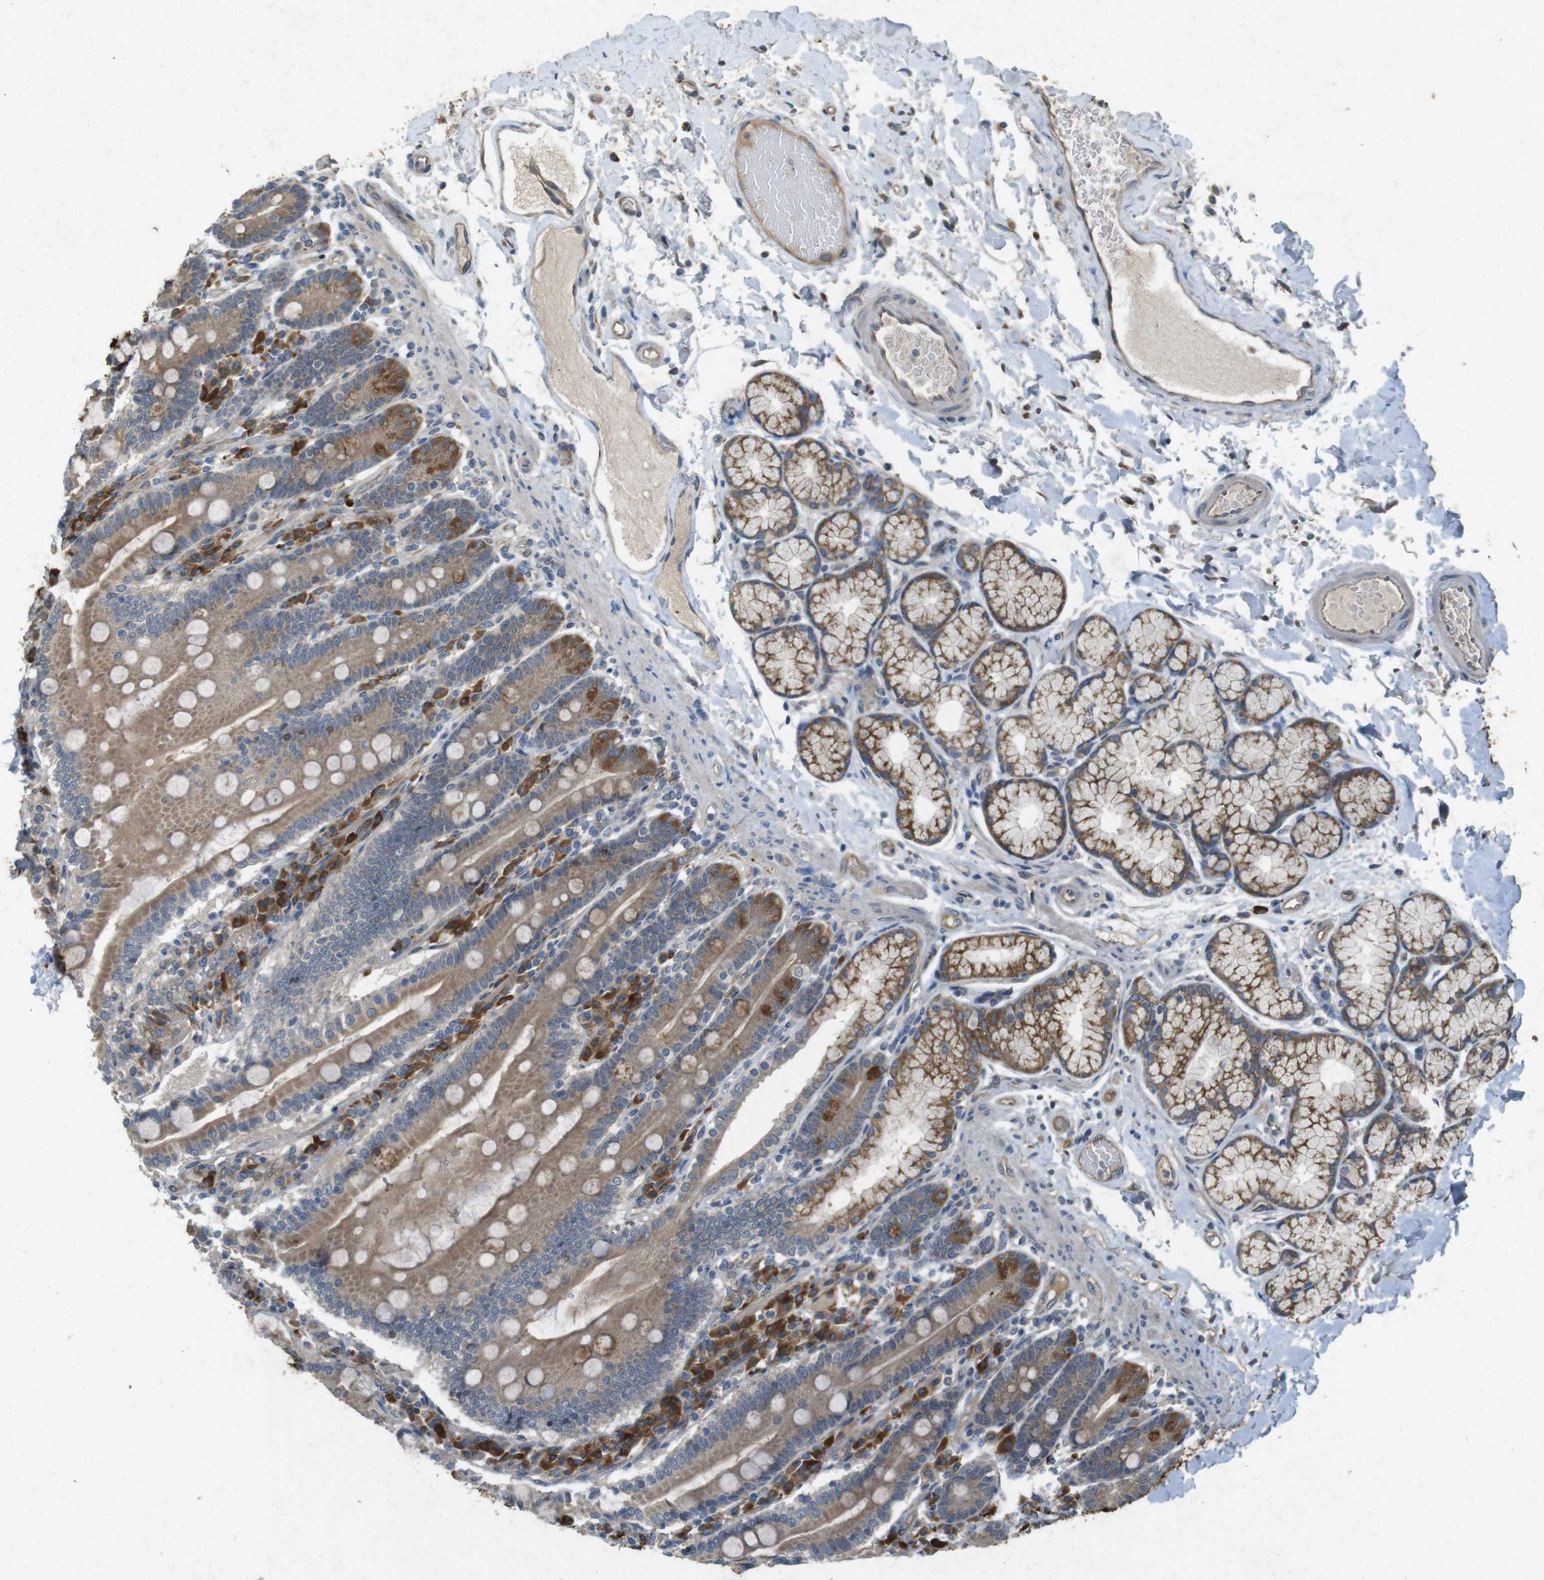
{"staining": {"intensity": "moderate", "quantity": ">75%", "location": "cytoplasmic/membranous"}, "tissue": "duodenum", "cell_type": "Glandular cells", "image_type": "normal", "snomed": [{"axis": "morphology", "description": "Normal tissue, NOS"}, {"axis": "topography", "description": "Small intestine, NOS"}], "caption": "Brown immunohistochemical staining in benign duodenum reveals moderate cytoplasmic/membranous expression in approximately >75% of glandular cells.", "gene": "FLCN", "patient": {"sex": "female", "age": 71}}